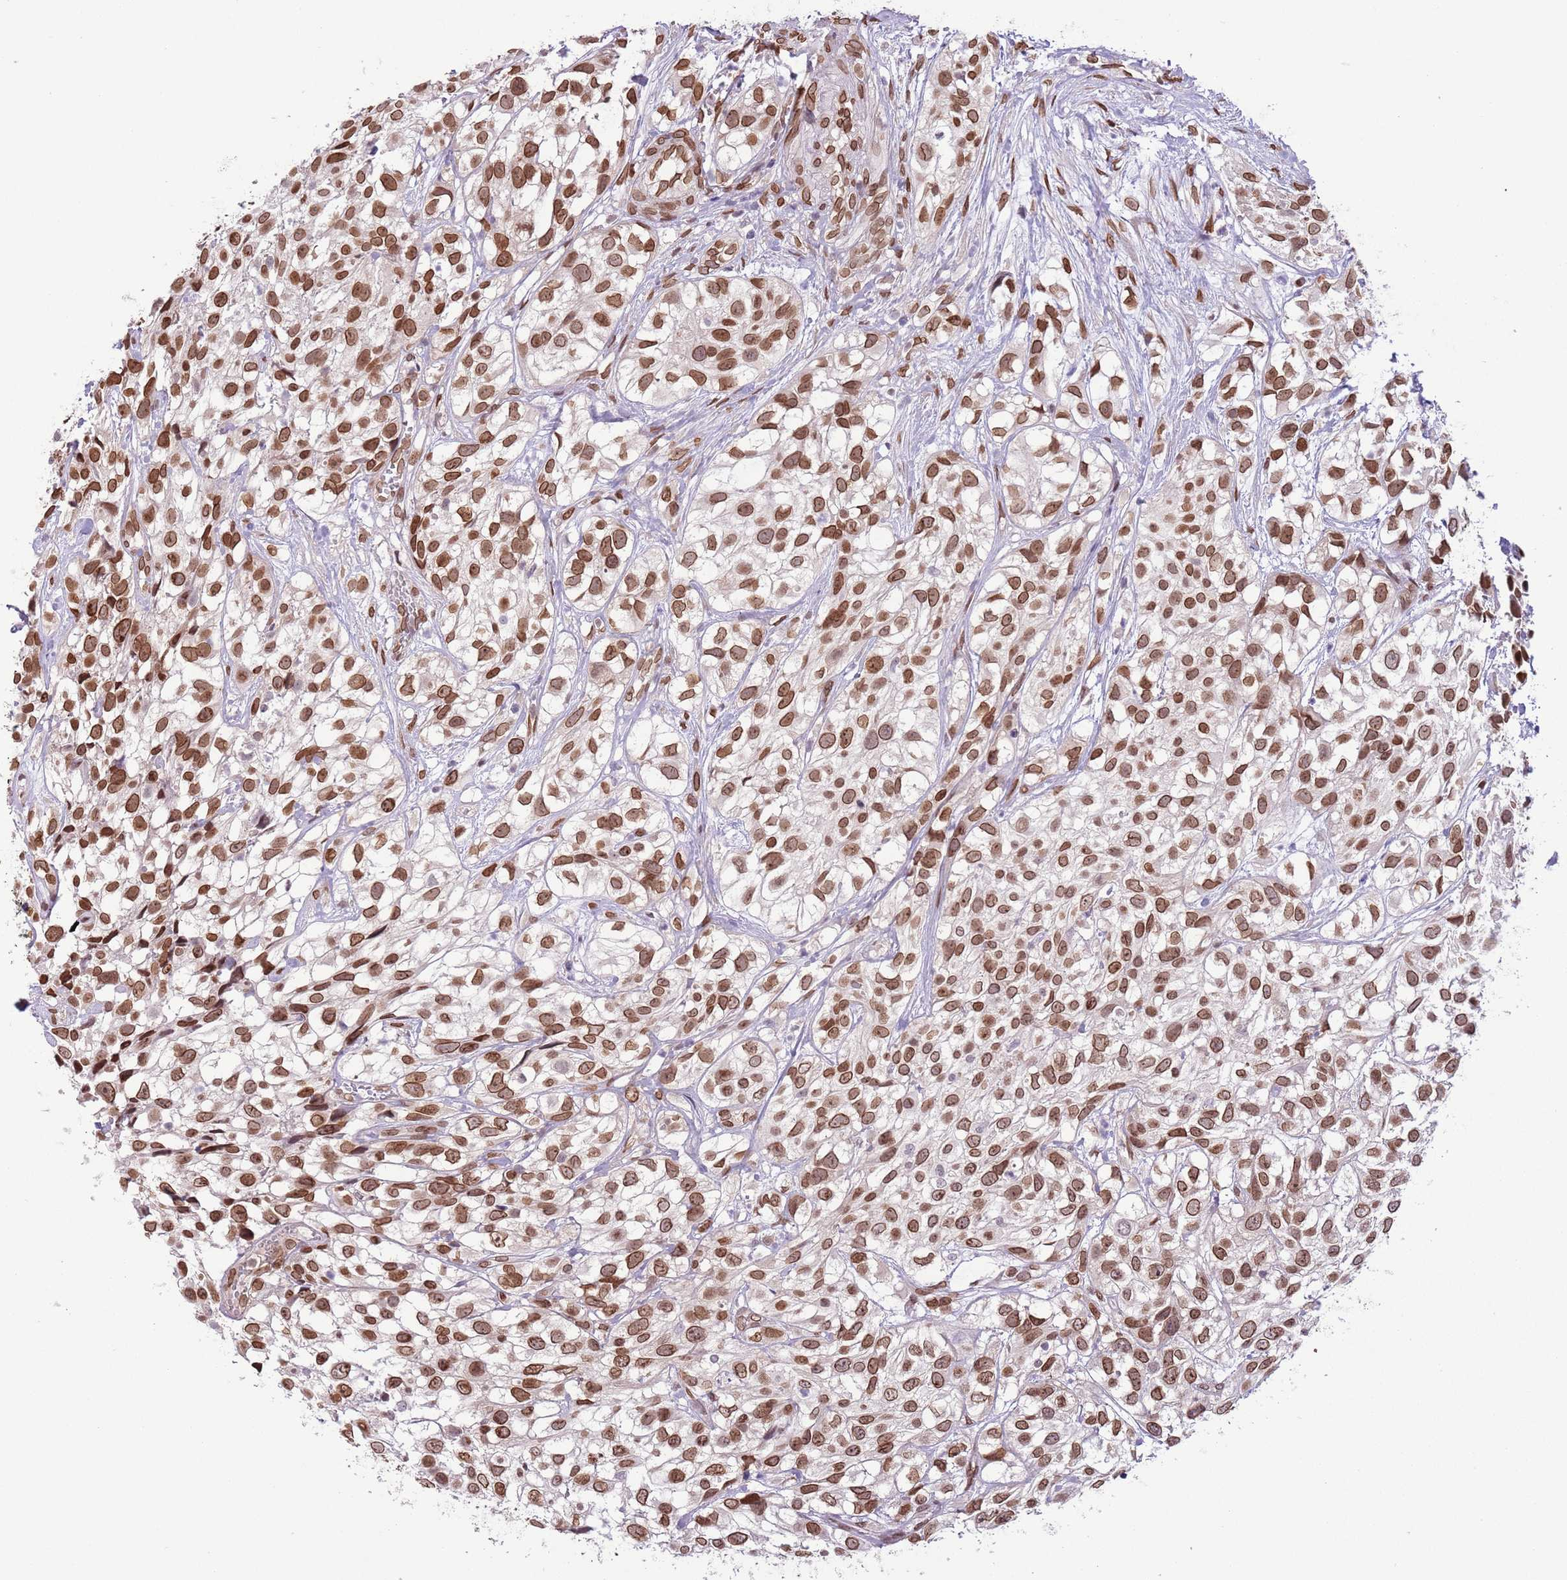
{"staining": {"intensity": "strong", "quantity": ">75%", "location": "cytoplasmic/membranous,nuclear"}, "tissue": "urothelial cancer", "cell_type": "Tumor cells", "image_type": "cancer", "snomed": [{"axis": "morphology", "description": "Urothelial carcinoma, High grade"}, {"axis": "topography", "description": "Urinary bladder"}], "caption": "The immunohistochemical stain labels strong cytoplasmic/membranous and nuclear staining in tumor cells of urothelial cancer tissue.", "gene": "ZGLP1", "patient": {"sex": "male", "age": 56}}